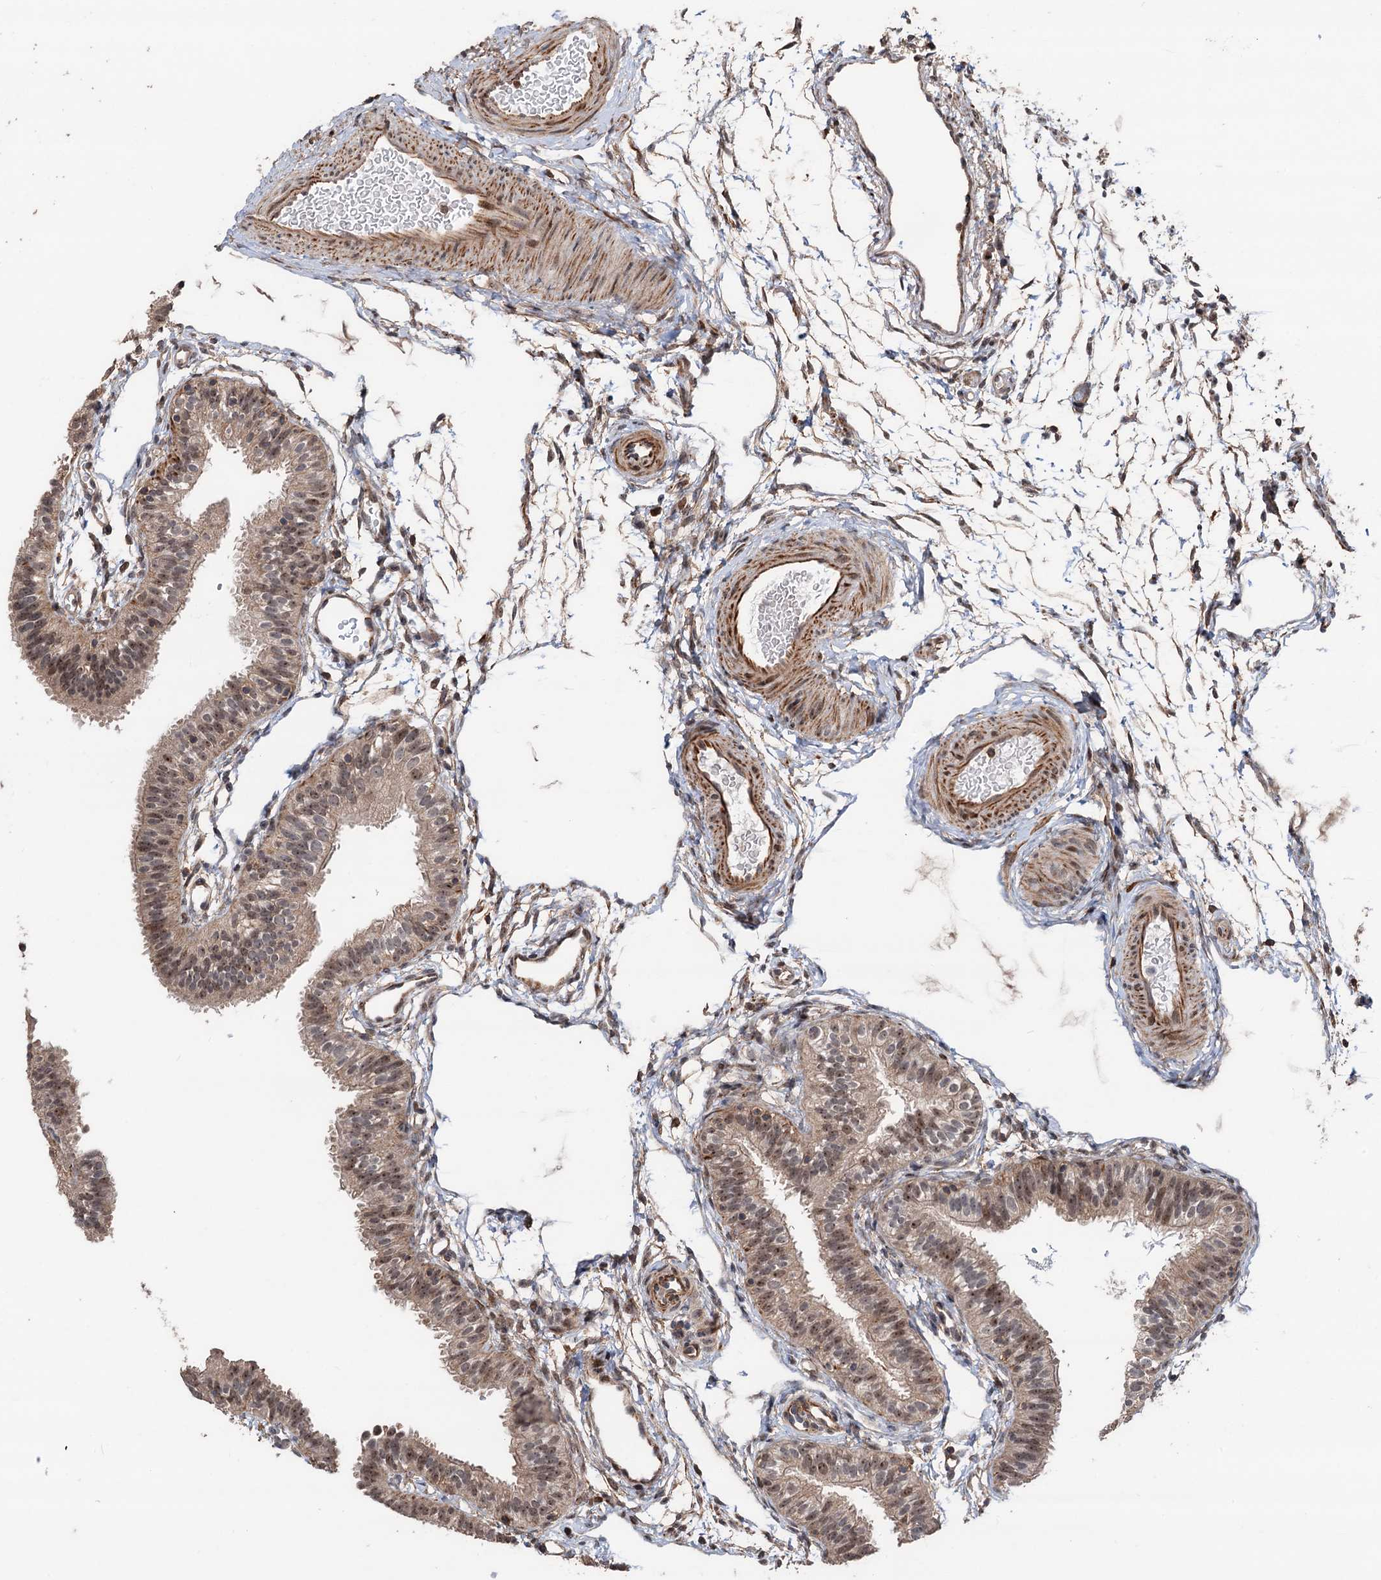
{"staining": {"intensity": "moderate", "quantity": "25%-75%", "location": "cytoplasmic/membranous,nuclear"}, "tissue": "fallopian tube", "cell_type": "Glandular cells", "image_type": "normal", "snomed": [{"axis": "morphology", "description": "Normal tissue, NOS"}, {"axis": "topography", "description": "Fallopian tube"}], "caption": "Approximately 25%-75% of glandular cells in unremarkable fallopian tube demonstrate moderate cytoplasmic/membranous,nuclear protein positivity as visualized by brown immunohistochemical staining.", "gene": "TMA16", "patient": {"sex": "female", "age": 35}}